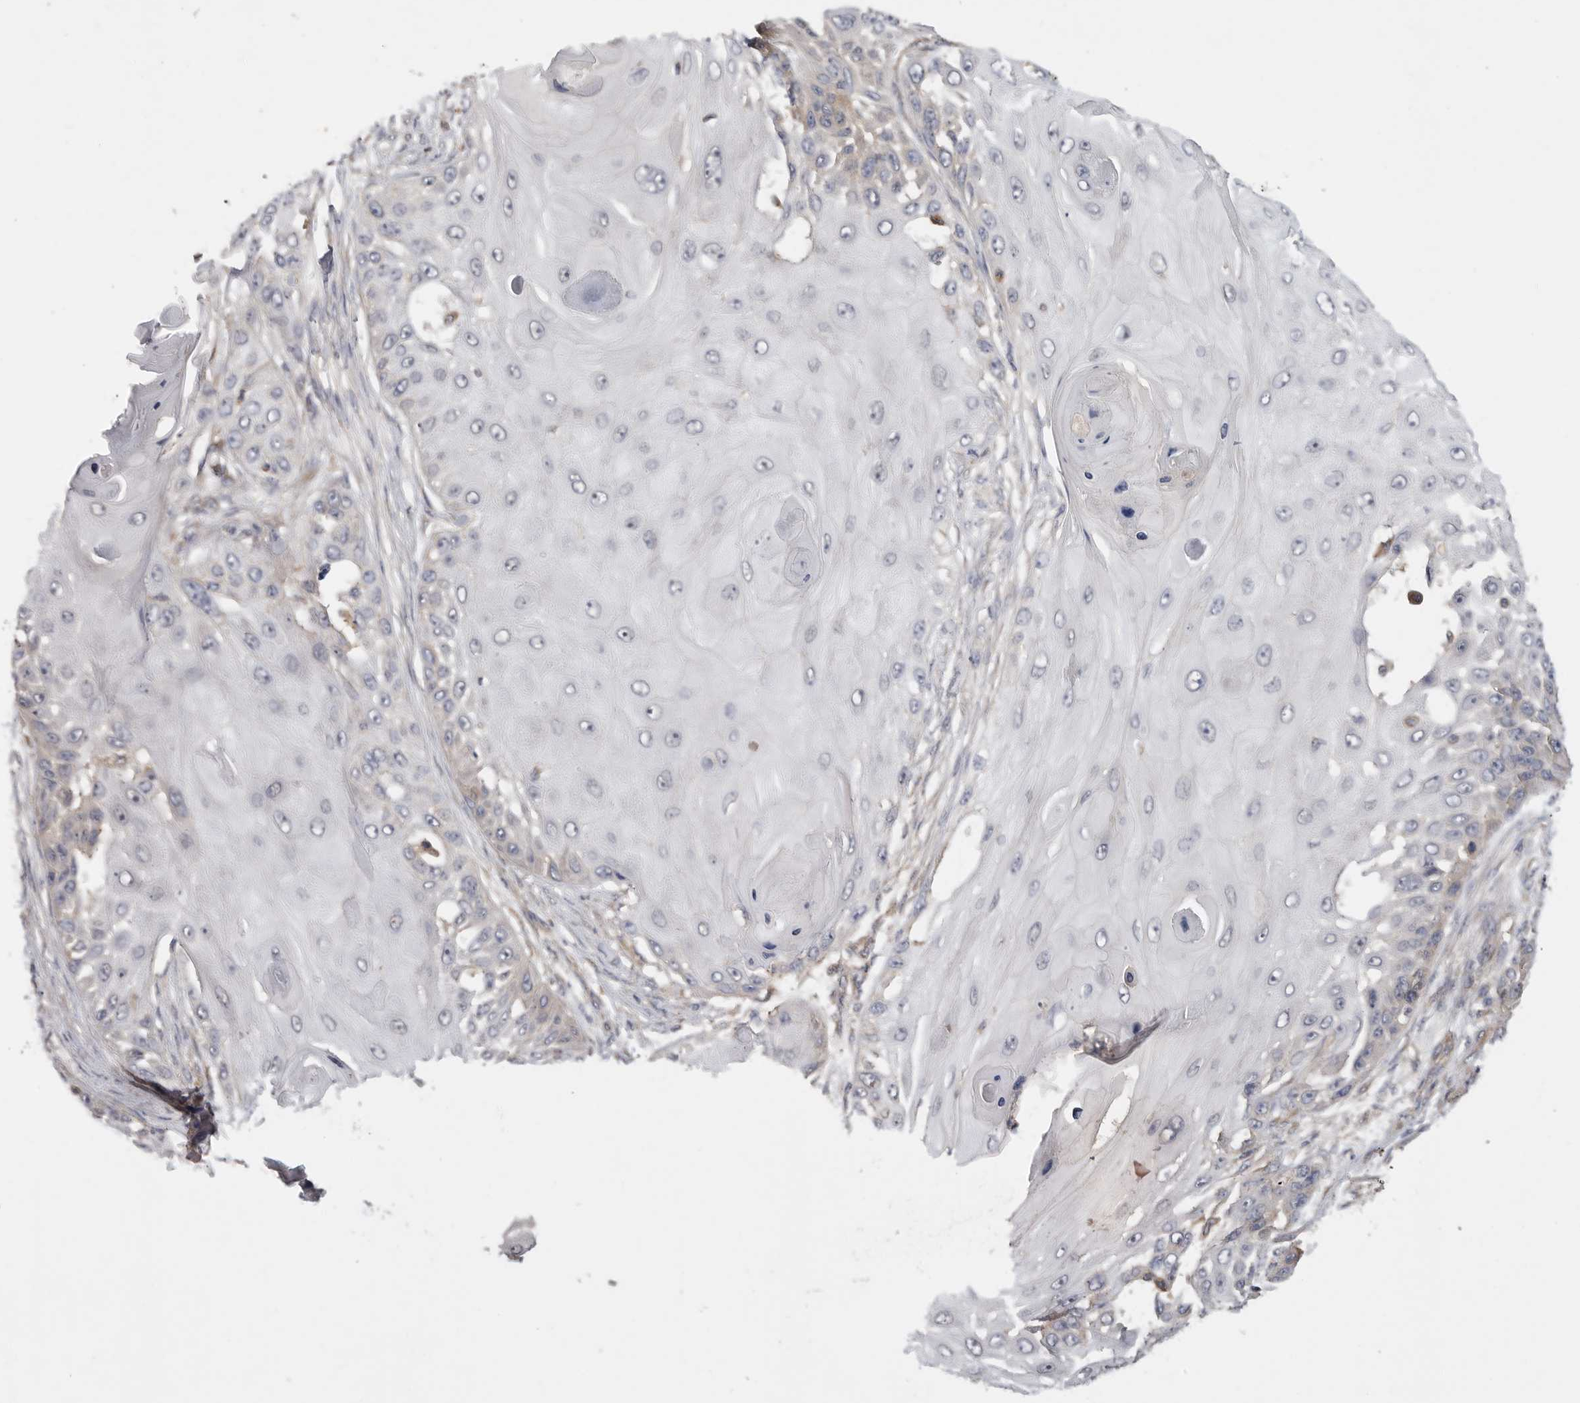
{"staining": {"intensity": "negative", "quantity": "none", "location": "none"}, "tissue": "skin cancer", "cell_type": "Tumor cells", "image_type": "cancer", "snomed": [{"axis": "morphology", "description": "Squamous cell carcinoma, NOS"}, {"axis": "topography", "description": "Skin"}], "caption": "Tumor cells are negative for brown protein staining in squamous cell carcinoma (skin).", "gene": "ZNF232", "patient": {"sex": "female", "age": 44}}